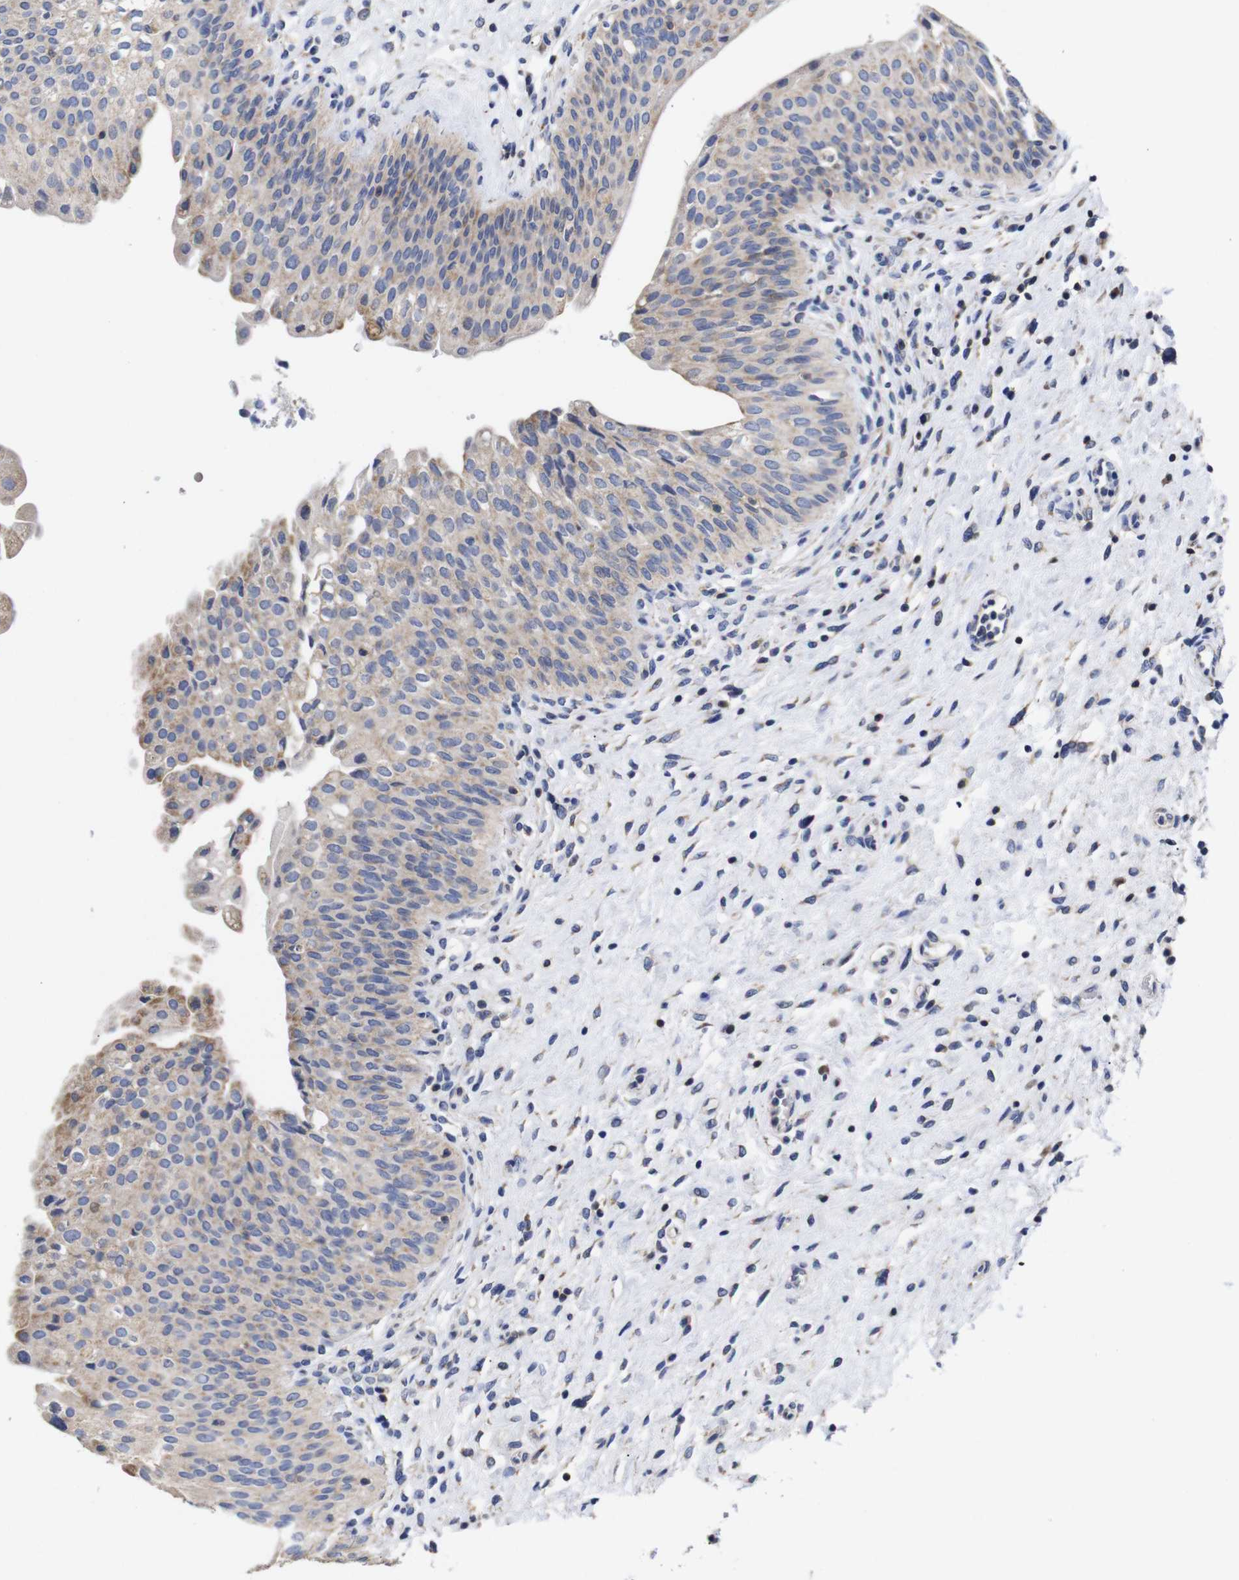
{"staining": {"intensity": "moderate", "quantity": ">75%", "location": "cytoplasmic/membranous"}, "tissue": "urinary bladder", "cell_type": "Urothelial cells", "image_type": "normal", "snomed": [{"axis": "morphology", "description": "Normal tissue, NOS"}, {"axis": "topography", "description": "Urinary bladder"}], "caption": "Immunohistochemistry histopathology image of unremarkable urinary bladder: urinary bladder stained using immunohistochemistry (IHC) shows medium levels of moderate protein expression localized specifically in the cytoplasmic/membranous of urothelial cells, appearing as a cytoplasmic/membranous brown color.", "gene": "OPN3", "patient": {"sex": "male", "age": 46}}